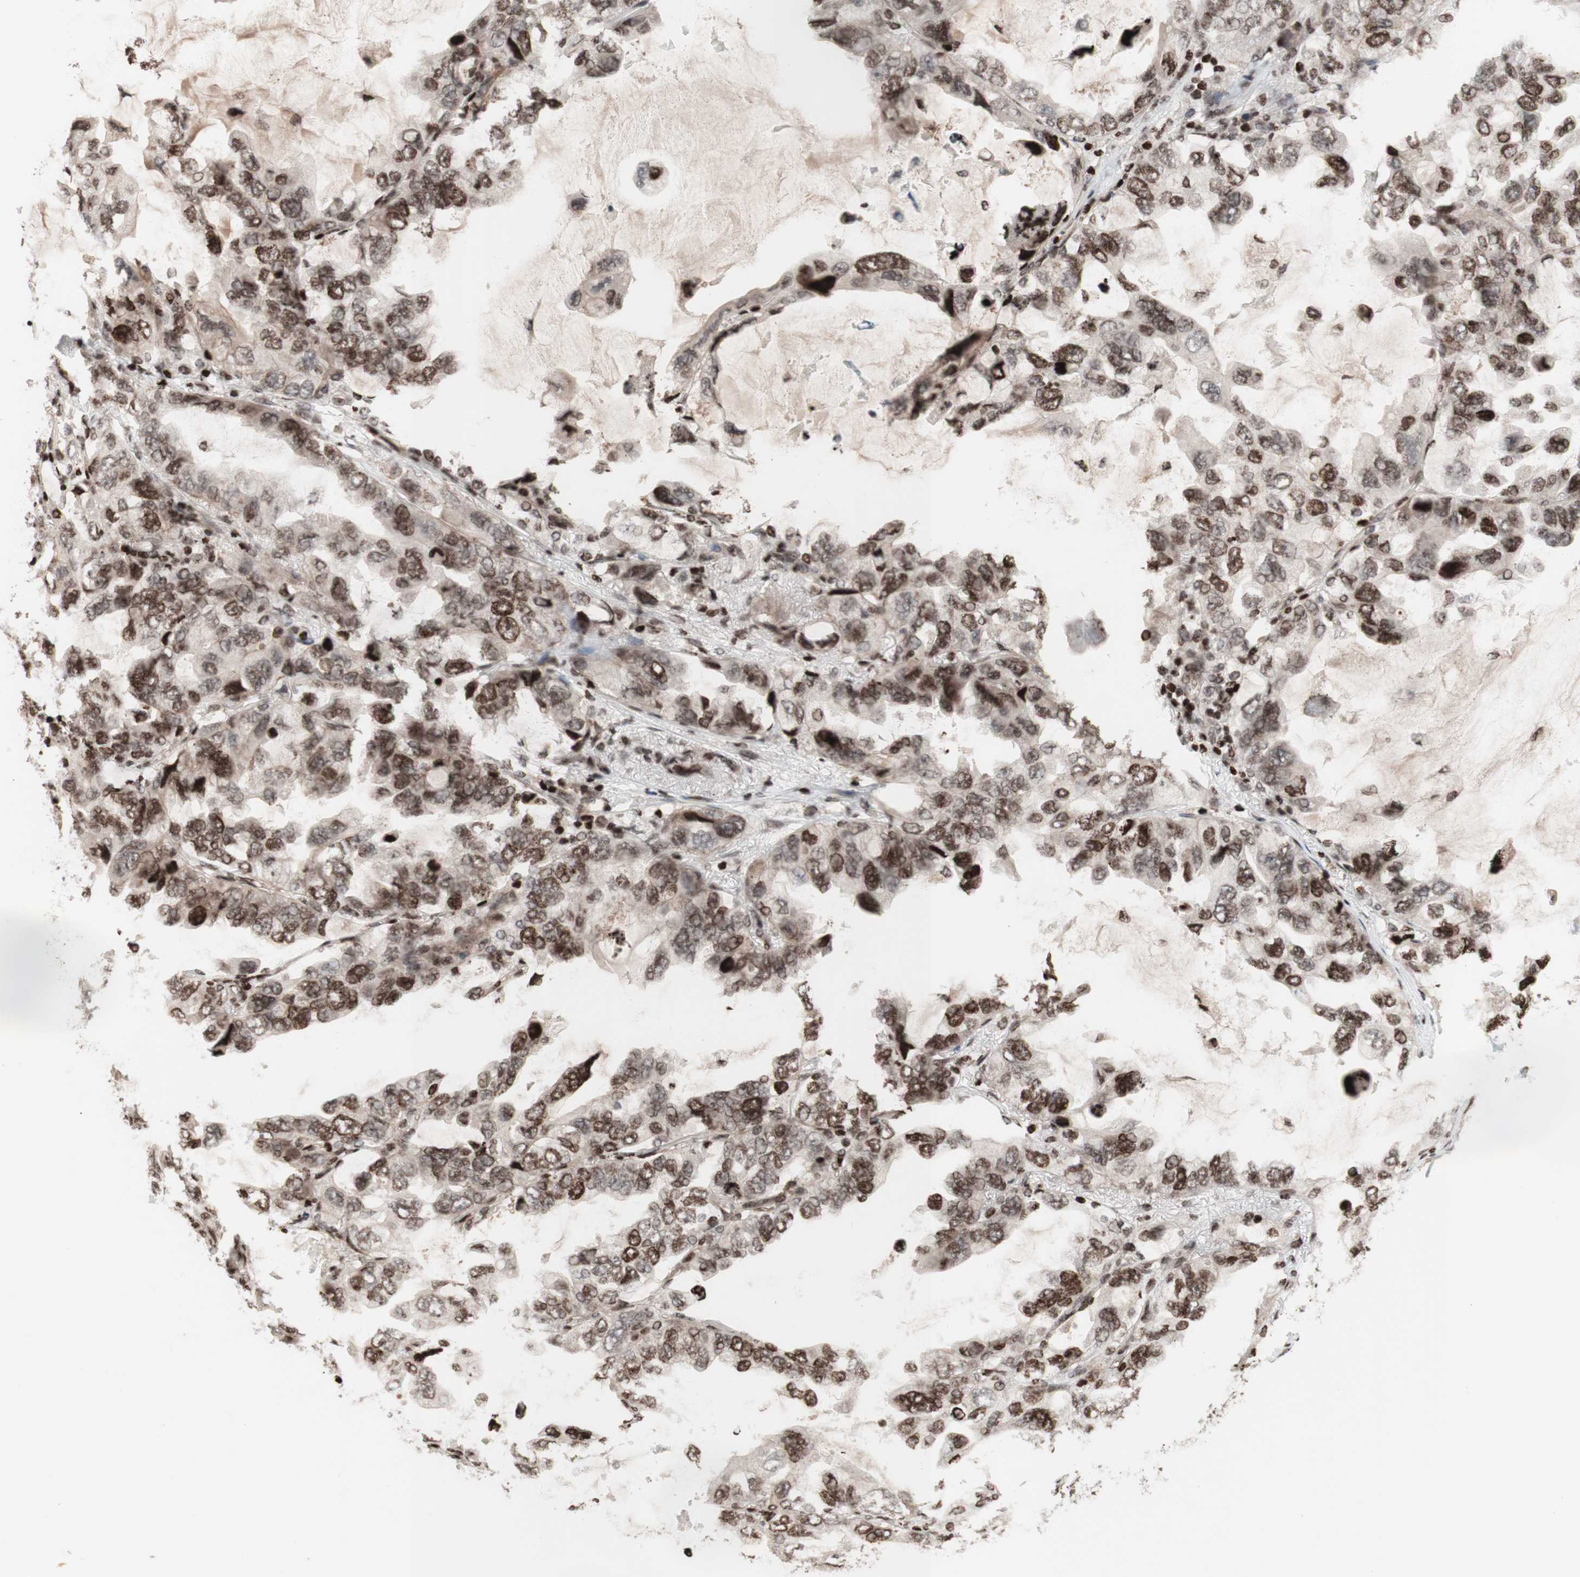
{"staining": {"intensity": "moderate", "quantity": "<25%", "location": "nuclear"}, "tissue": "lung cancer", "cell_type": "Tumor cells", "image_type": "cancer", "snomed": [{"axis": "morphology", "description": "Squamous cell carcinoma, NOS"}, {"axis": "topography", "description": "Lung"}], "caption": "DAB immunohistochemical staining of human lung cancer shows moderate nuclear protein staining in about <25% of tumor cells.", "gene": "POLA1", "patient": {"sex": "female", "age": 73}}